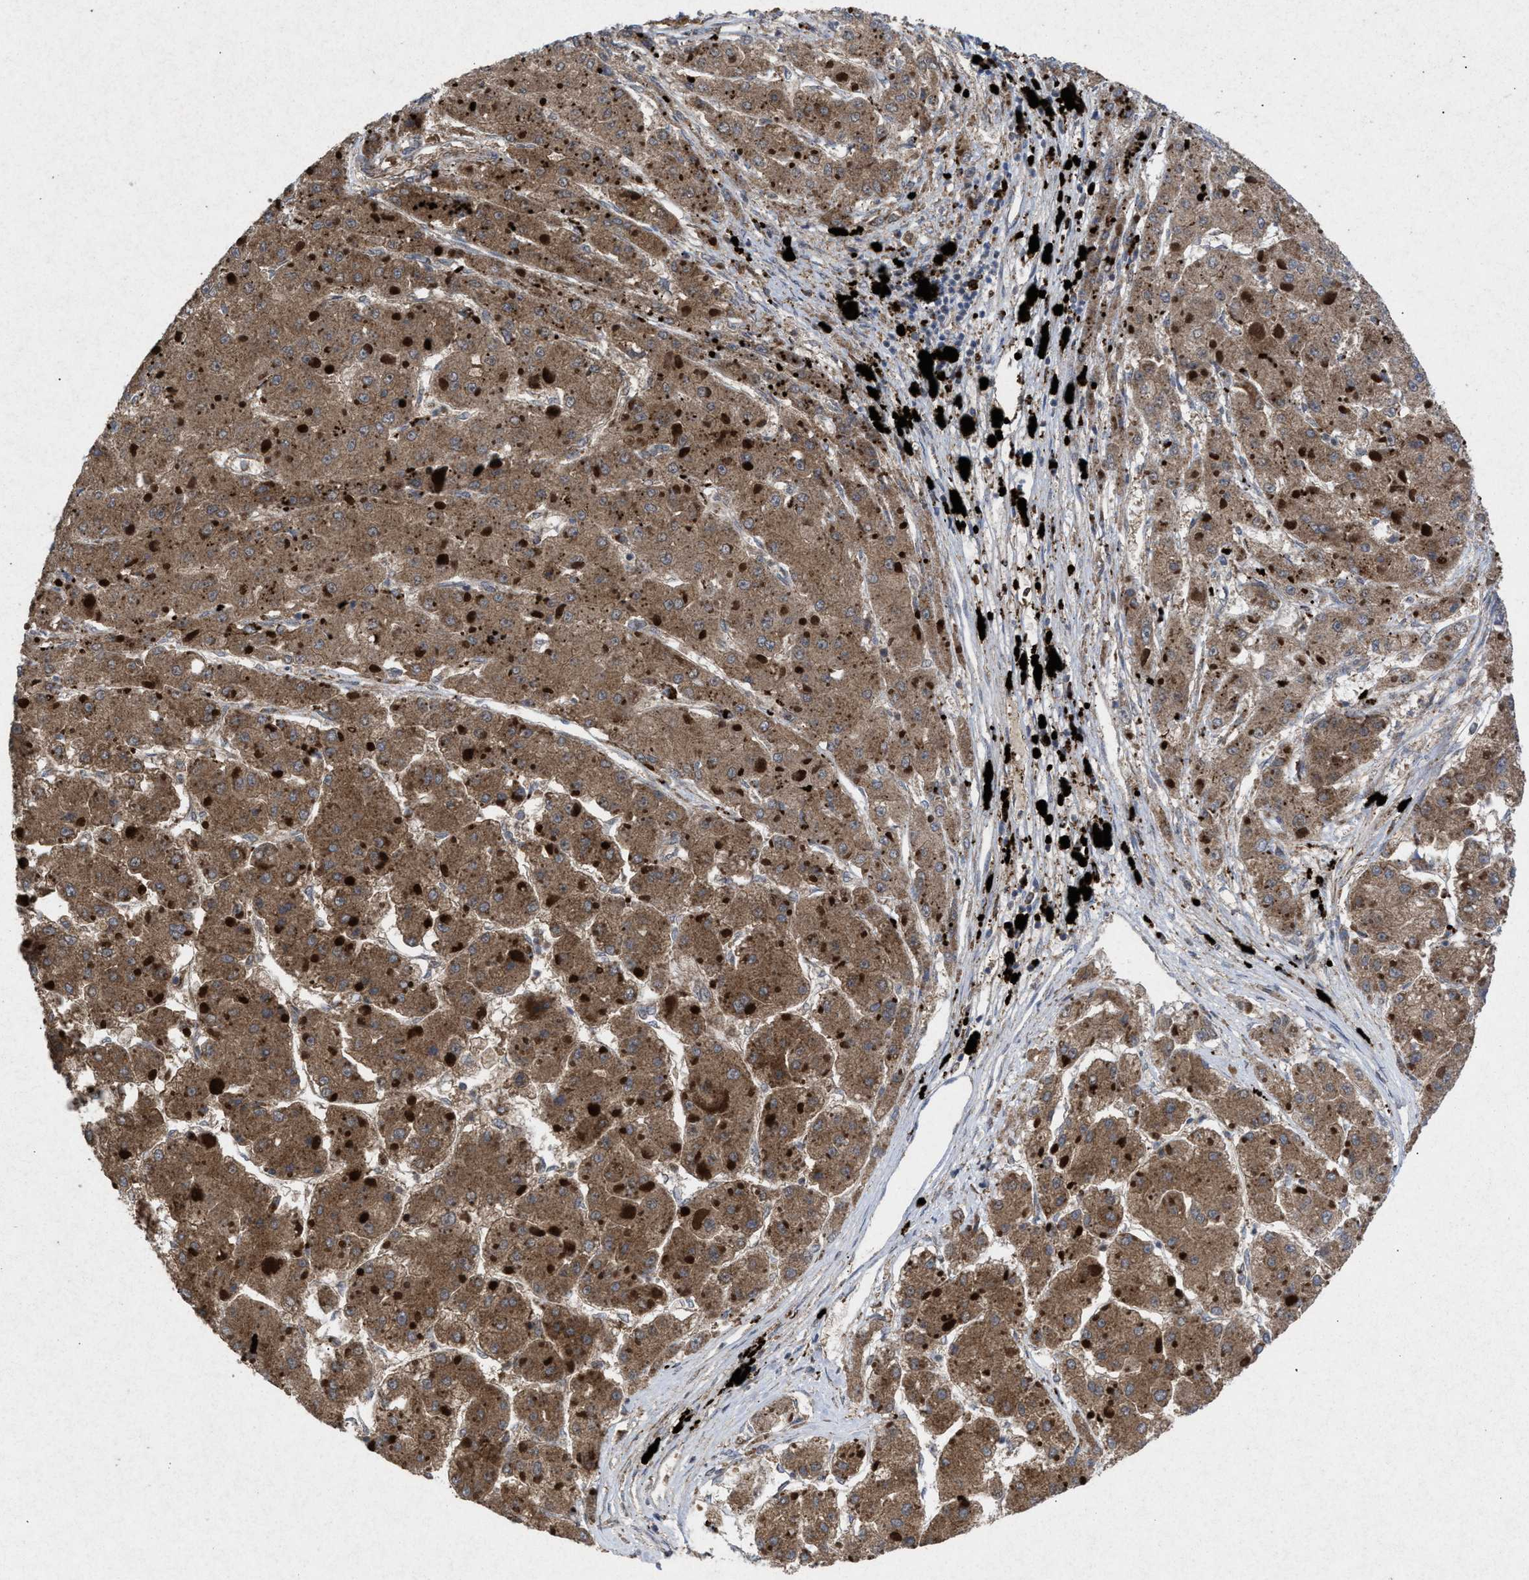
{"staining": {"intensity": "moderate", "quantity": ">75%", "location": "cytoplasmic/membranous"}, "tissue": "liver cancer", "cell_type": "Tumor cells", "image_type": "cancer", "snomed": [{"axis": "morphology", "description": "Carcinoma, Hepatocellular, NOS"}, {"axis": "topography", "description": "Liver"}], "caption": "Immunohistochemical staining of hepatocellular carcinoma (liver) exhibits moderate cytoplasmic/membranous protein staining in approximately >75% of tumor cells. Using DAB (3,3'-diaminobenzidine) (brown) and hematoxylin (blue) stains, captured at high magnification using brightfield microscopy.", "gene": "MSI2", "patient": {"sex": "female", "age": 73}}